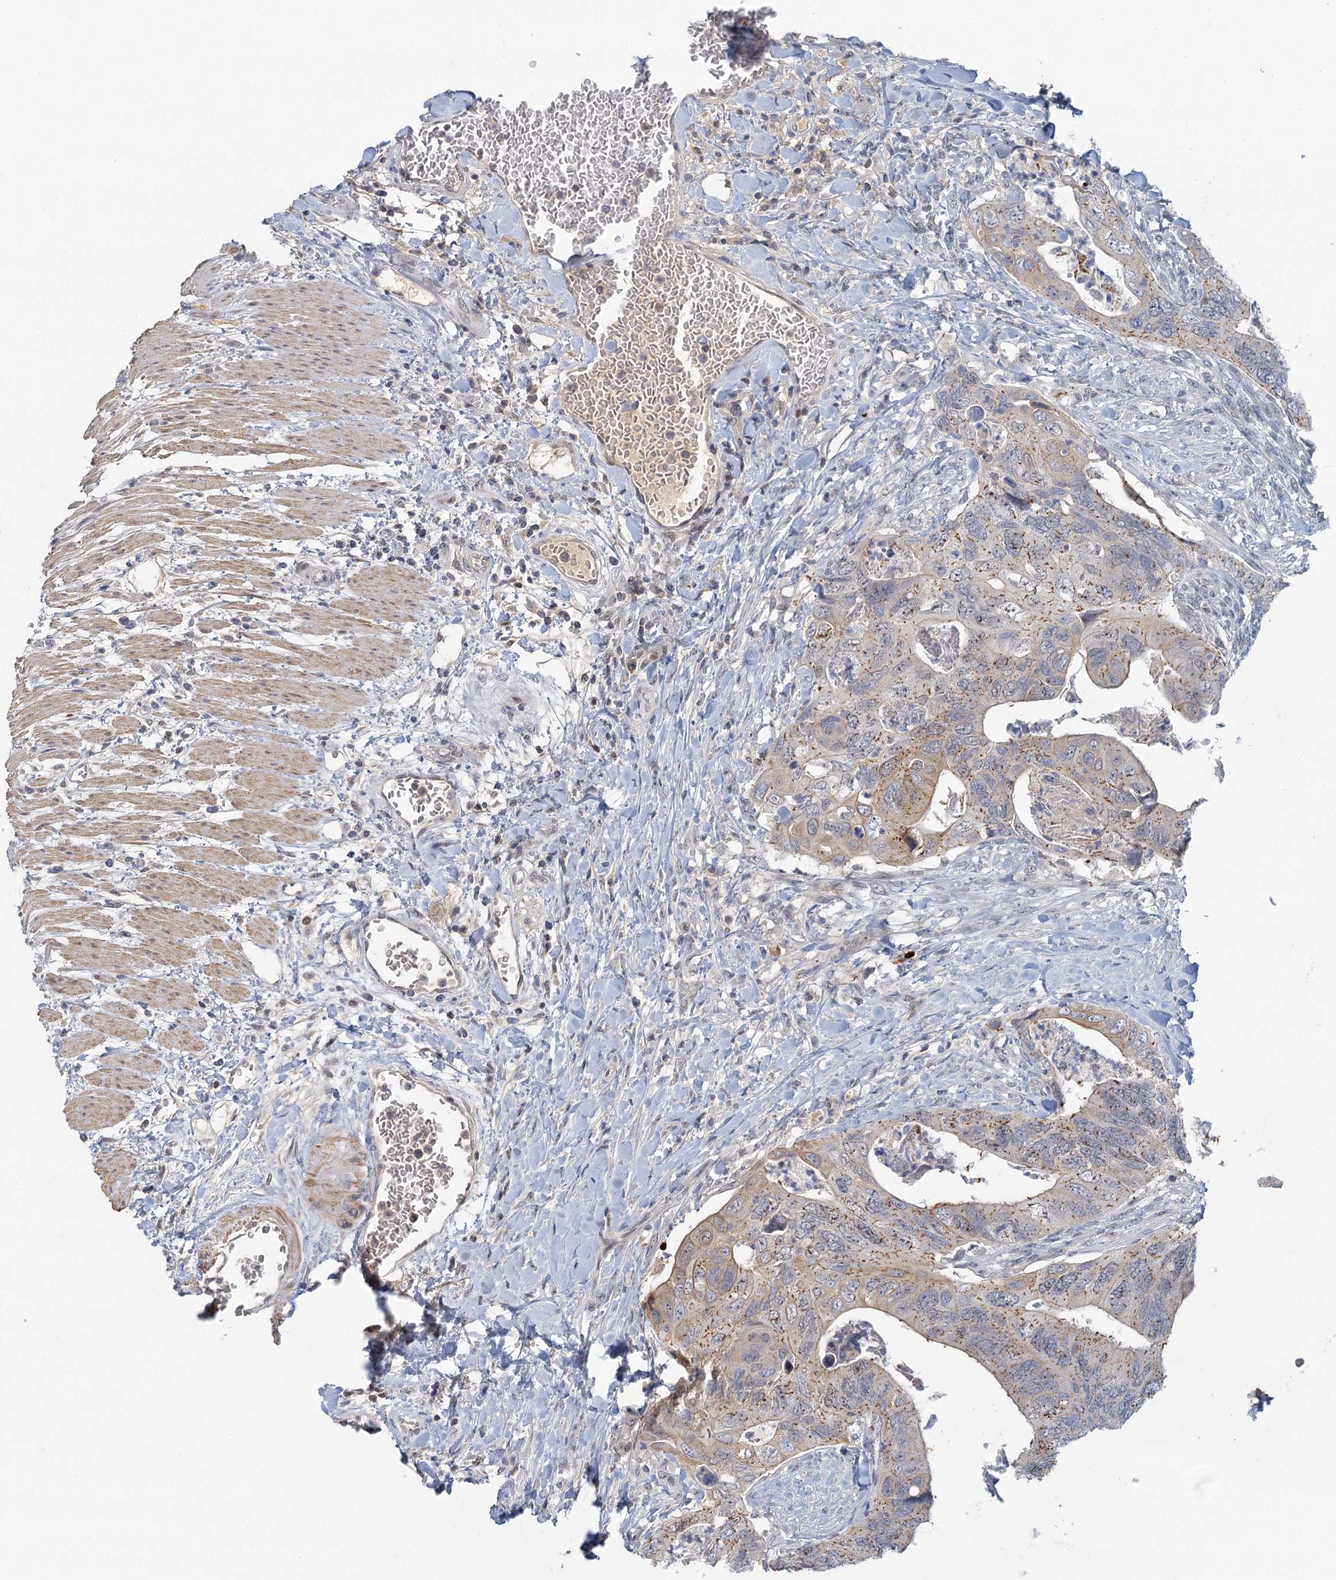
{"staining": {"intensity": "weak", "quantity": "25%-75%", "location": "cytoplasmic/membranous"}, "tissue": "colorectal cancer", "cell_type": "Tumor cells", "image_type": "cancer", "snomed": [{"axis": "morphology", "description": "Adenocarcinoma, NOS"}, {"axis": "topography", "description": "Rectum"}], "caption": "Immunohistochemistry (IHC) staining of colorectal cancer (adenocarcinoma), which shows low levels of weak cytoplasmic/membranous positivity in approximately 25%-75% of tumor cells indicating weak cytoplasmic/membranous protein expression. The staining was performed using DAB (brown) for protein detection and nuclei were counterstained in hematoxylin (blue).", "gene": "GPATCH11", "patient": {"sex": "male", "age": 63}}